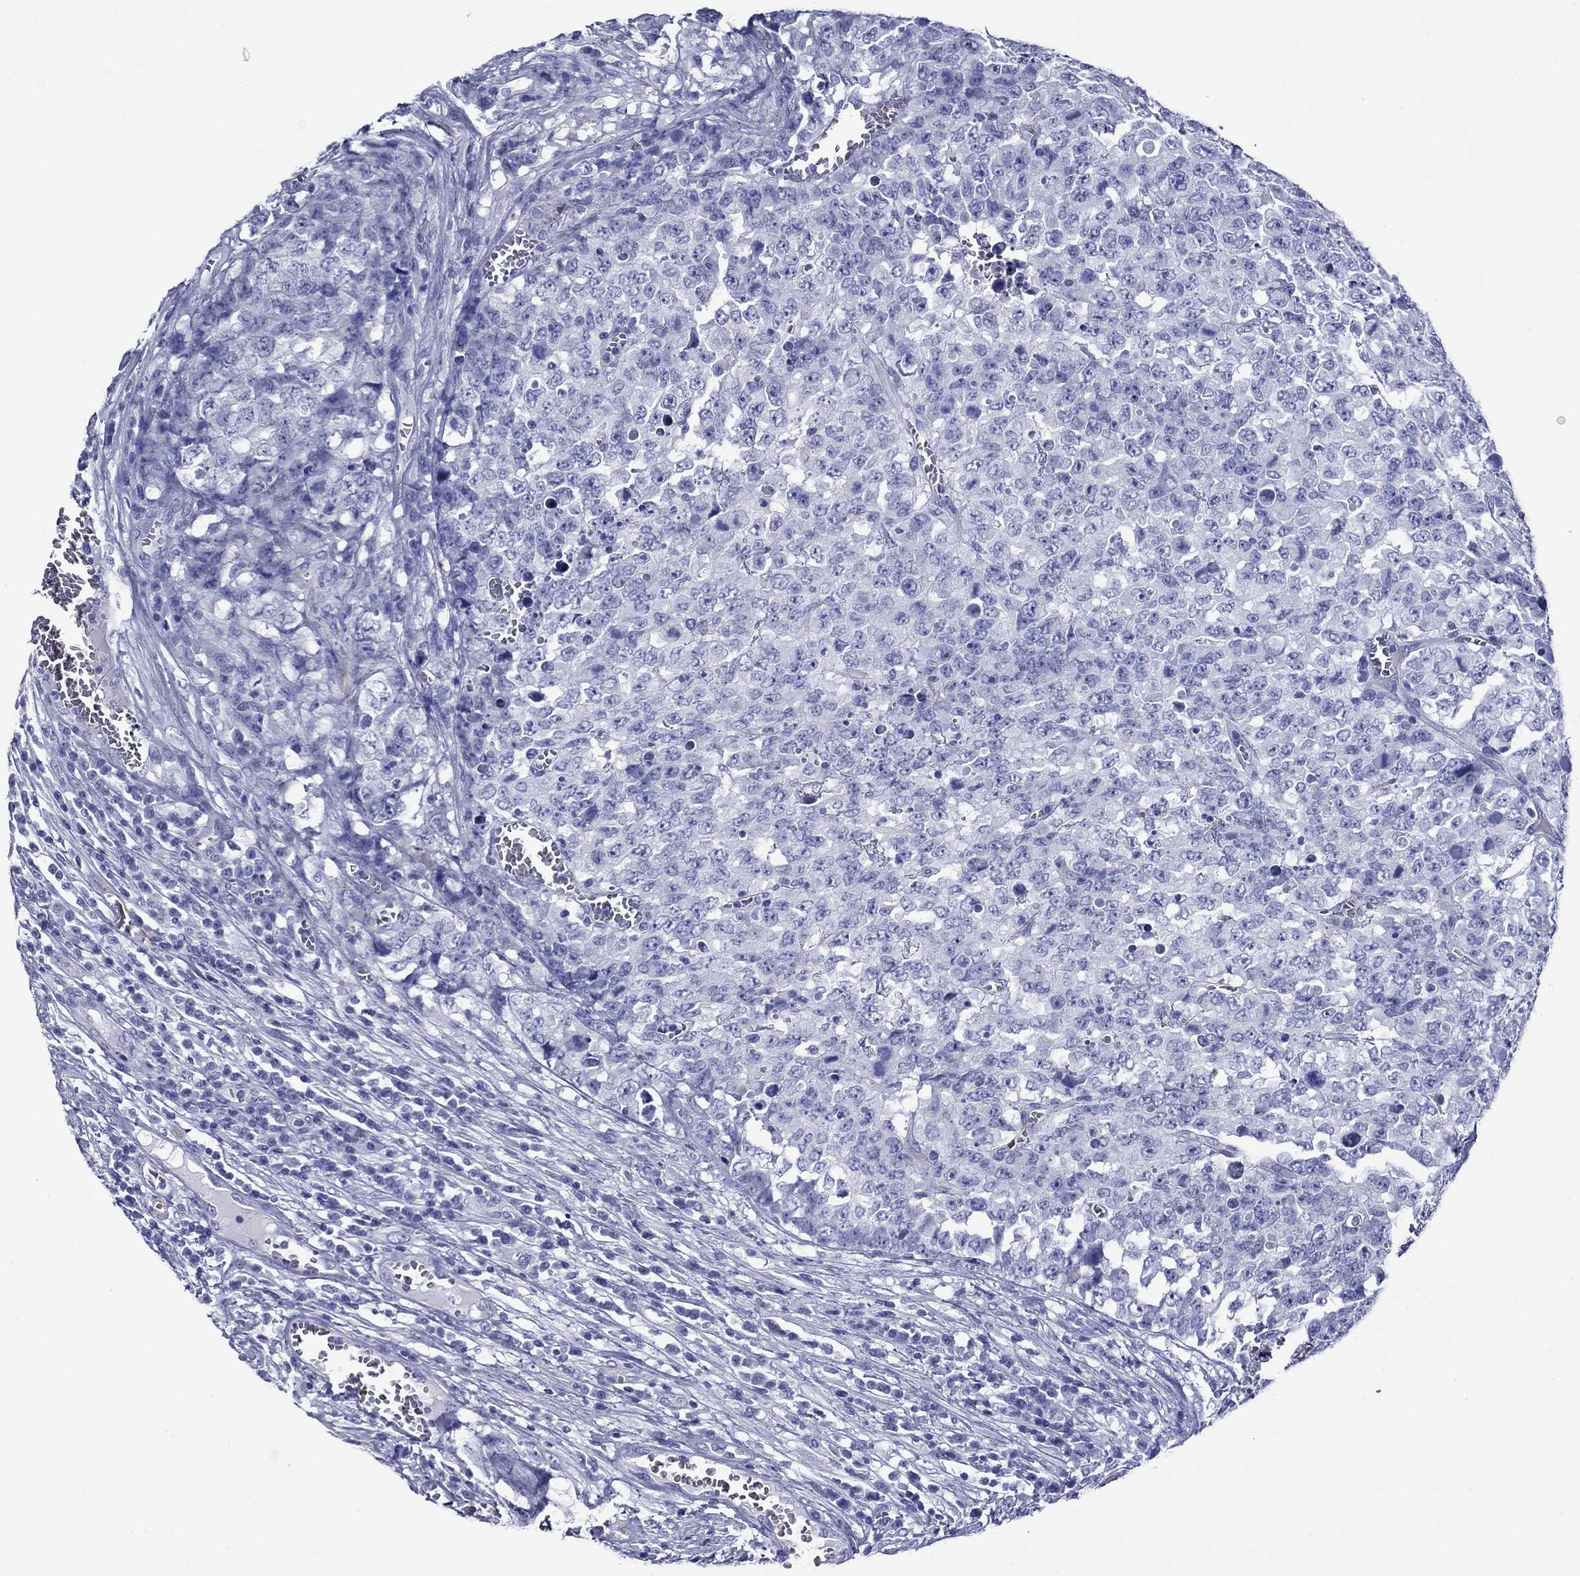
{"staining": {"intensity": "negative", "quantity": "none", "location": "none"}, "tissue": "testis cancer", "cell_type": "Tumor cells", "image_type": "cancer", "snomed": [{"axis": "morphology", "description": "Carcinoma, Embryonal, NOS"}, {"axis": "topography", "description": "Testis"}], "caption": "Testis cancer stained for a protein using IHC shows no positivity tumor cells.", "gene": "ROM1", "patient": {"sex": "male", "age": 23}}